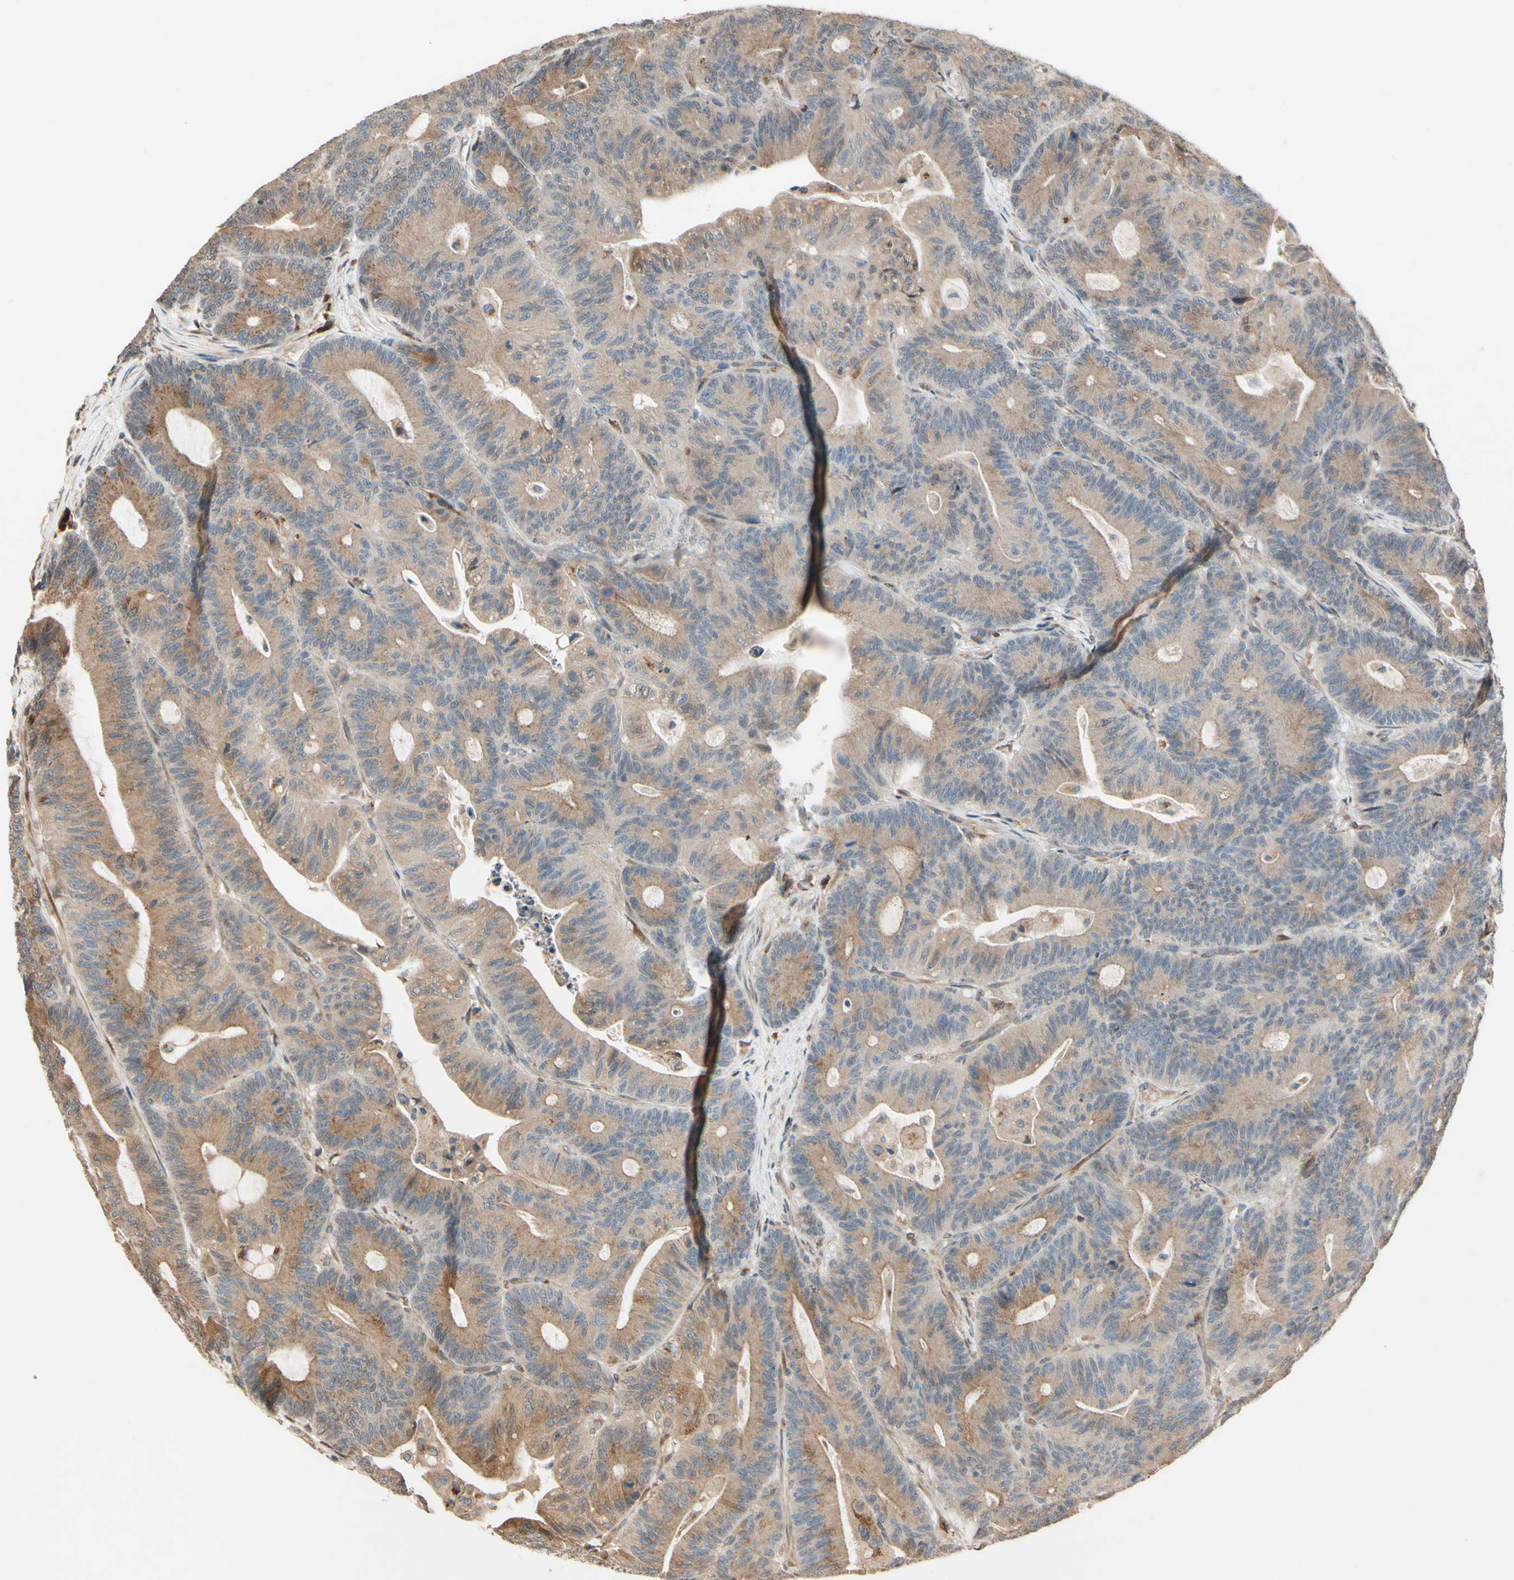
{"staining": {"intensity": "weak", "quantity": ">75%", "location": "cytoplasmic/membranous"}, "tissue": "colorectal cancer", "cell_type": "Tumor cells", "image_type": "cancer", "snomed": [{"axis": "morphology", "description": "Adenocarcinoma, NOS"}, {"axis": "topography", "description": "Colon"}], "caption": "Colorectal cancer (adenocarcinoma) was stained to show a protein in brown. There is low levels of weak cytoplasmic/membranous expression in approximately >75% of tumor cells. (brown staining indicates protein expression, while blue staining denotes nuclei).", "gene": "PTPRU", "patient": {"sex": "female", "age": 84}}